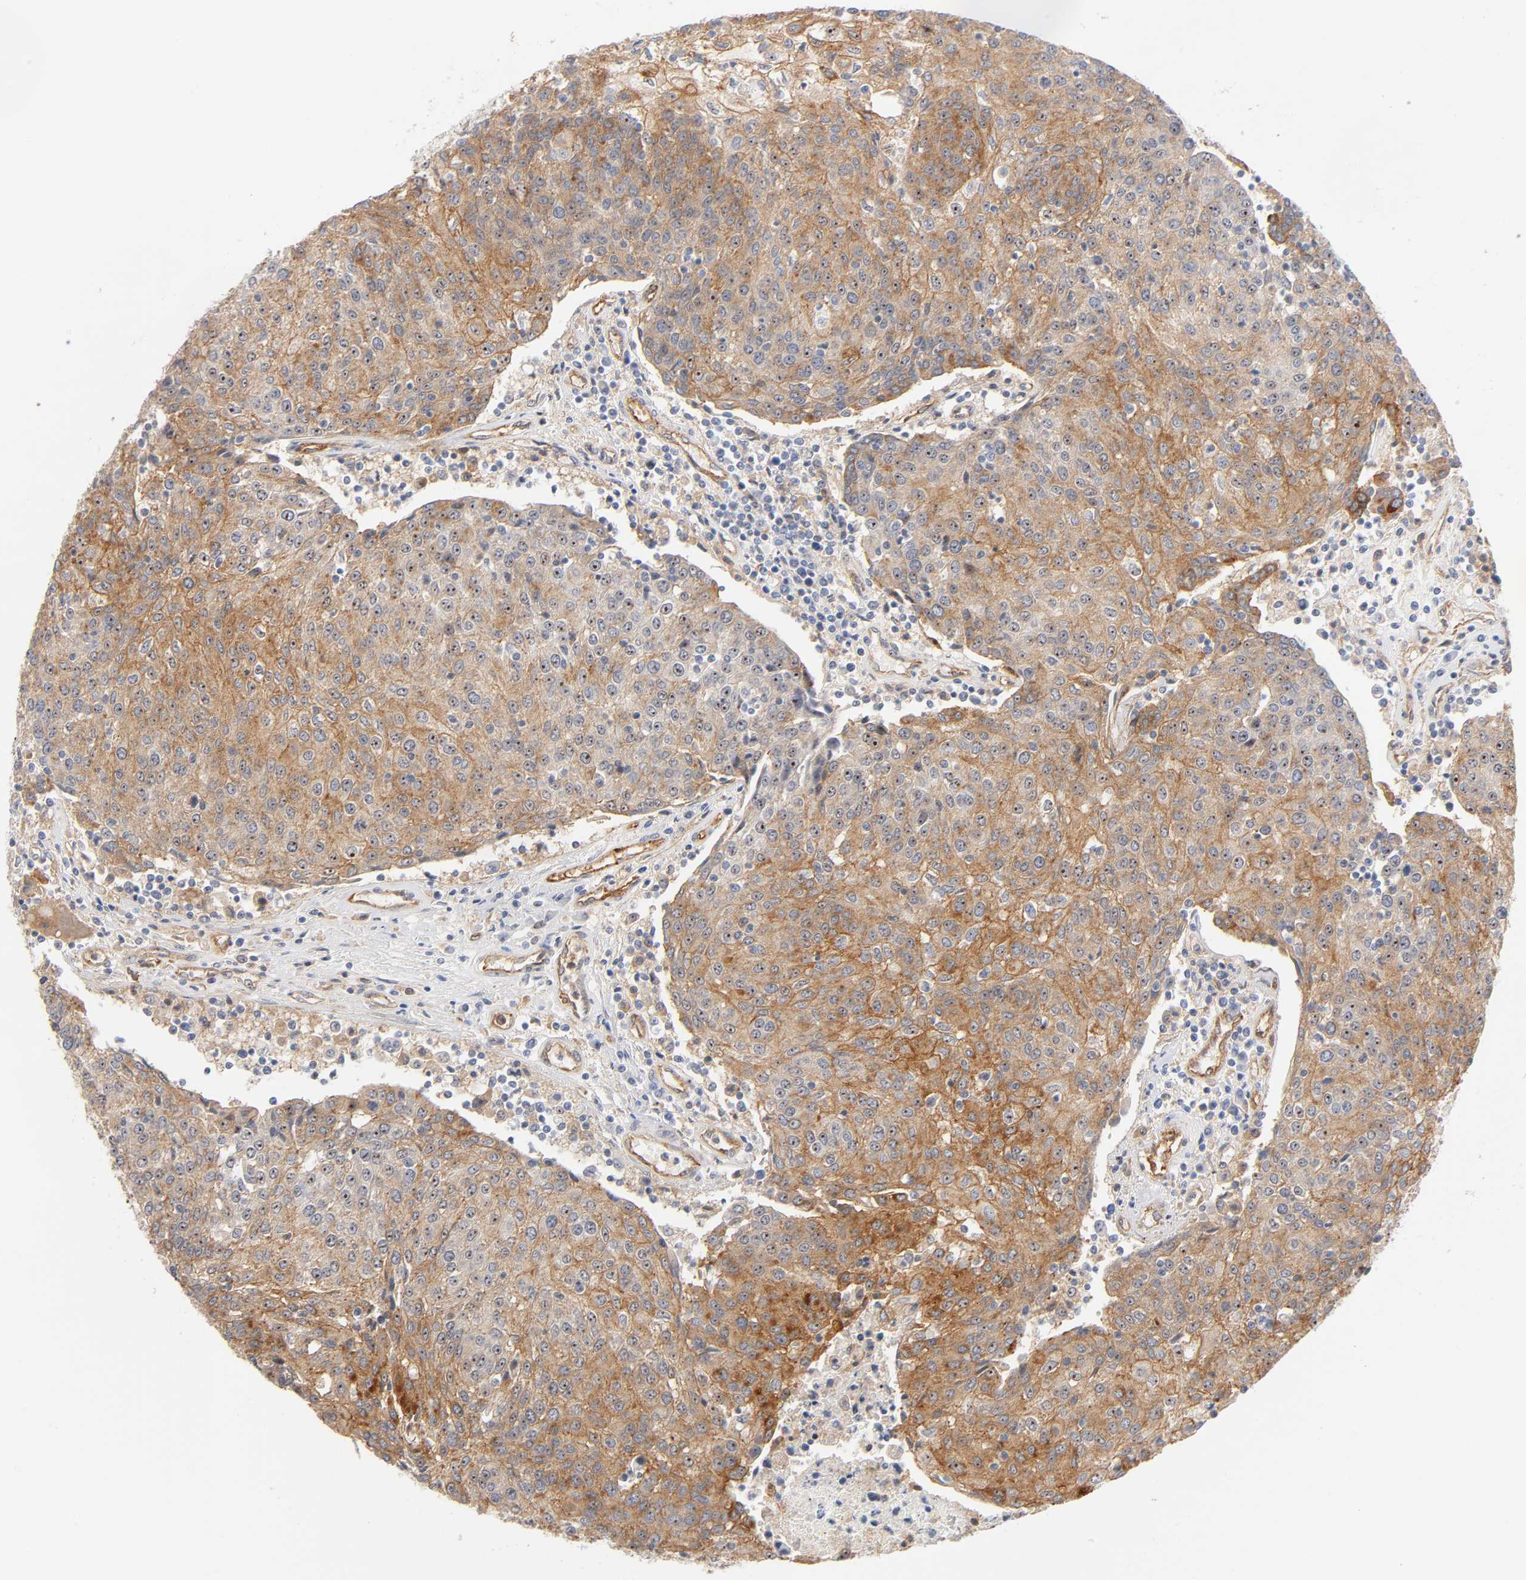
{"staining": {"intensity": "strong", "quantity": ">75%", "location": "cytoplasmic/membranous,nuclear"}, "tissue": "urothelial cancer", "cell_type": "Tumor cells", "image_type": "cancer", "snomed": [{"axis": "morphology", "description": "Urothelial carcinoma, High grade"}, {"axis": "topography", "description": "Urinary bladder"}], "caption": "The immunohistochemical stain highlights strong cytoplasmic/membranous and nuclear expression in tumor cells of high-grade urothelial carcinoma tissue.", "gene": "PLD1", "patient": {"sex": "female", "age": 85}}